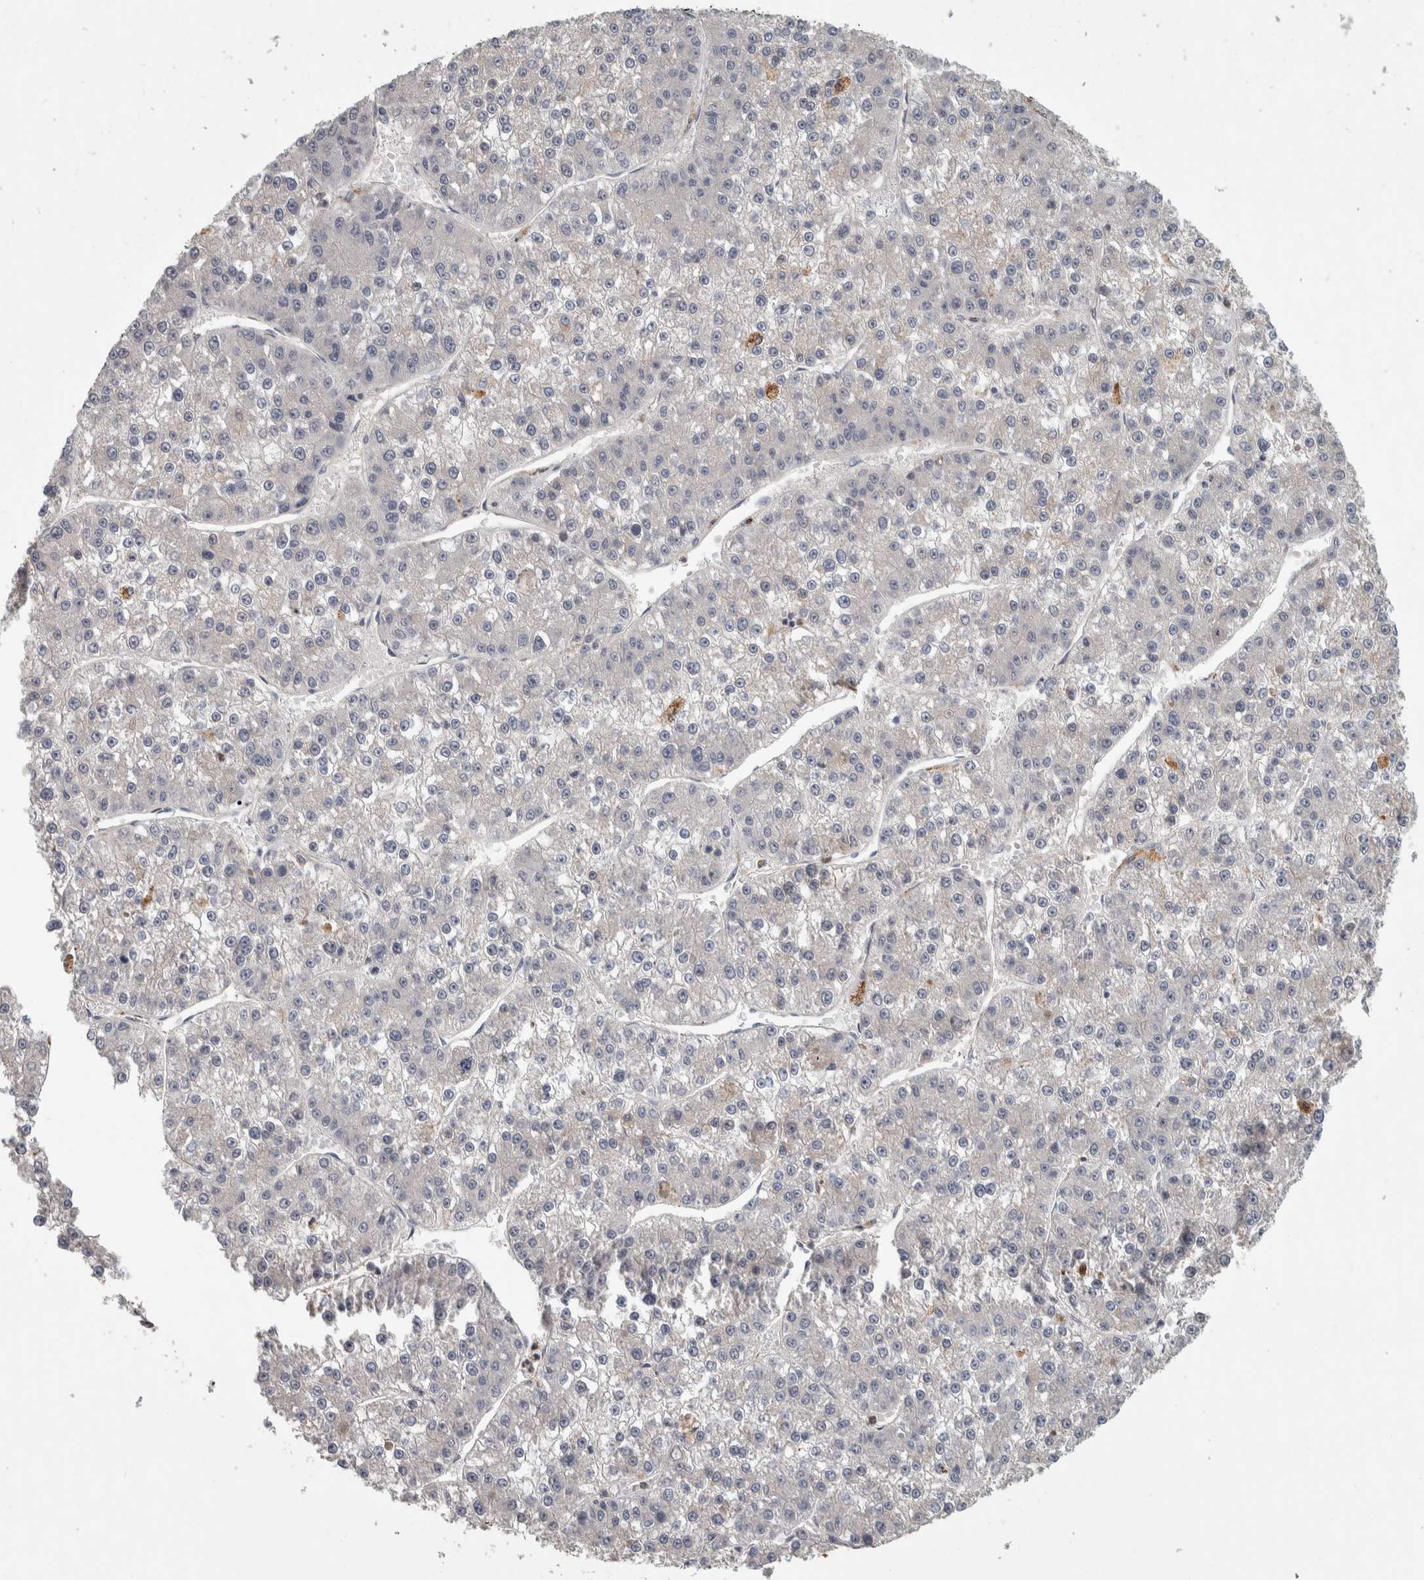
{"staining": {"intensity": "negative", "quantity": "none", "location": "none"}, "tissue": "liver cancer", "cell_type": "Tumor cells", "image_type": "cancer", "snomed": [{"axis": "morphology", "description": "Carcinoma, Hepatocellular, NOS"}, {"axis": "topography", "description": "Liver"}], "caption": "This is an IHC photomicrograph of liver hepatocellular carcinoma. There is no staining in tumor cells.", "gene": "FAM78A", "patient": {"sex": "female", "age": 73}}